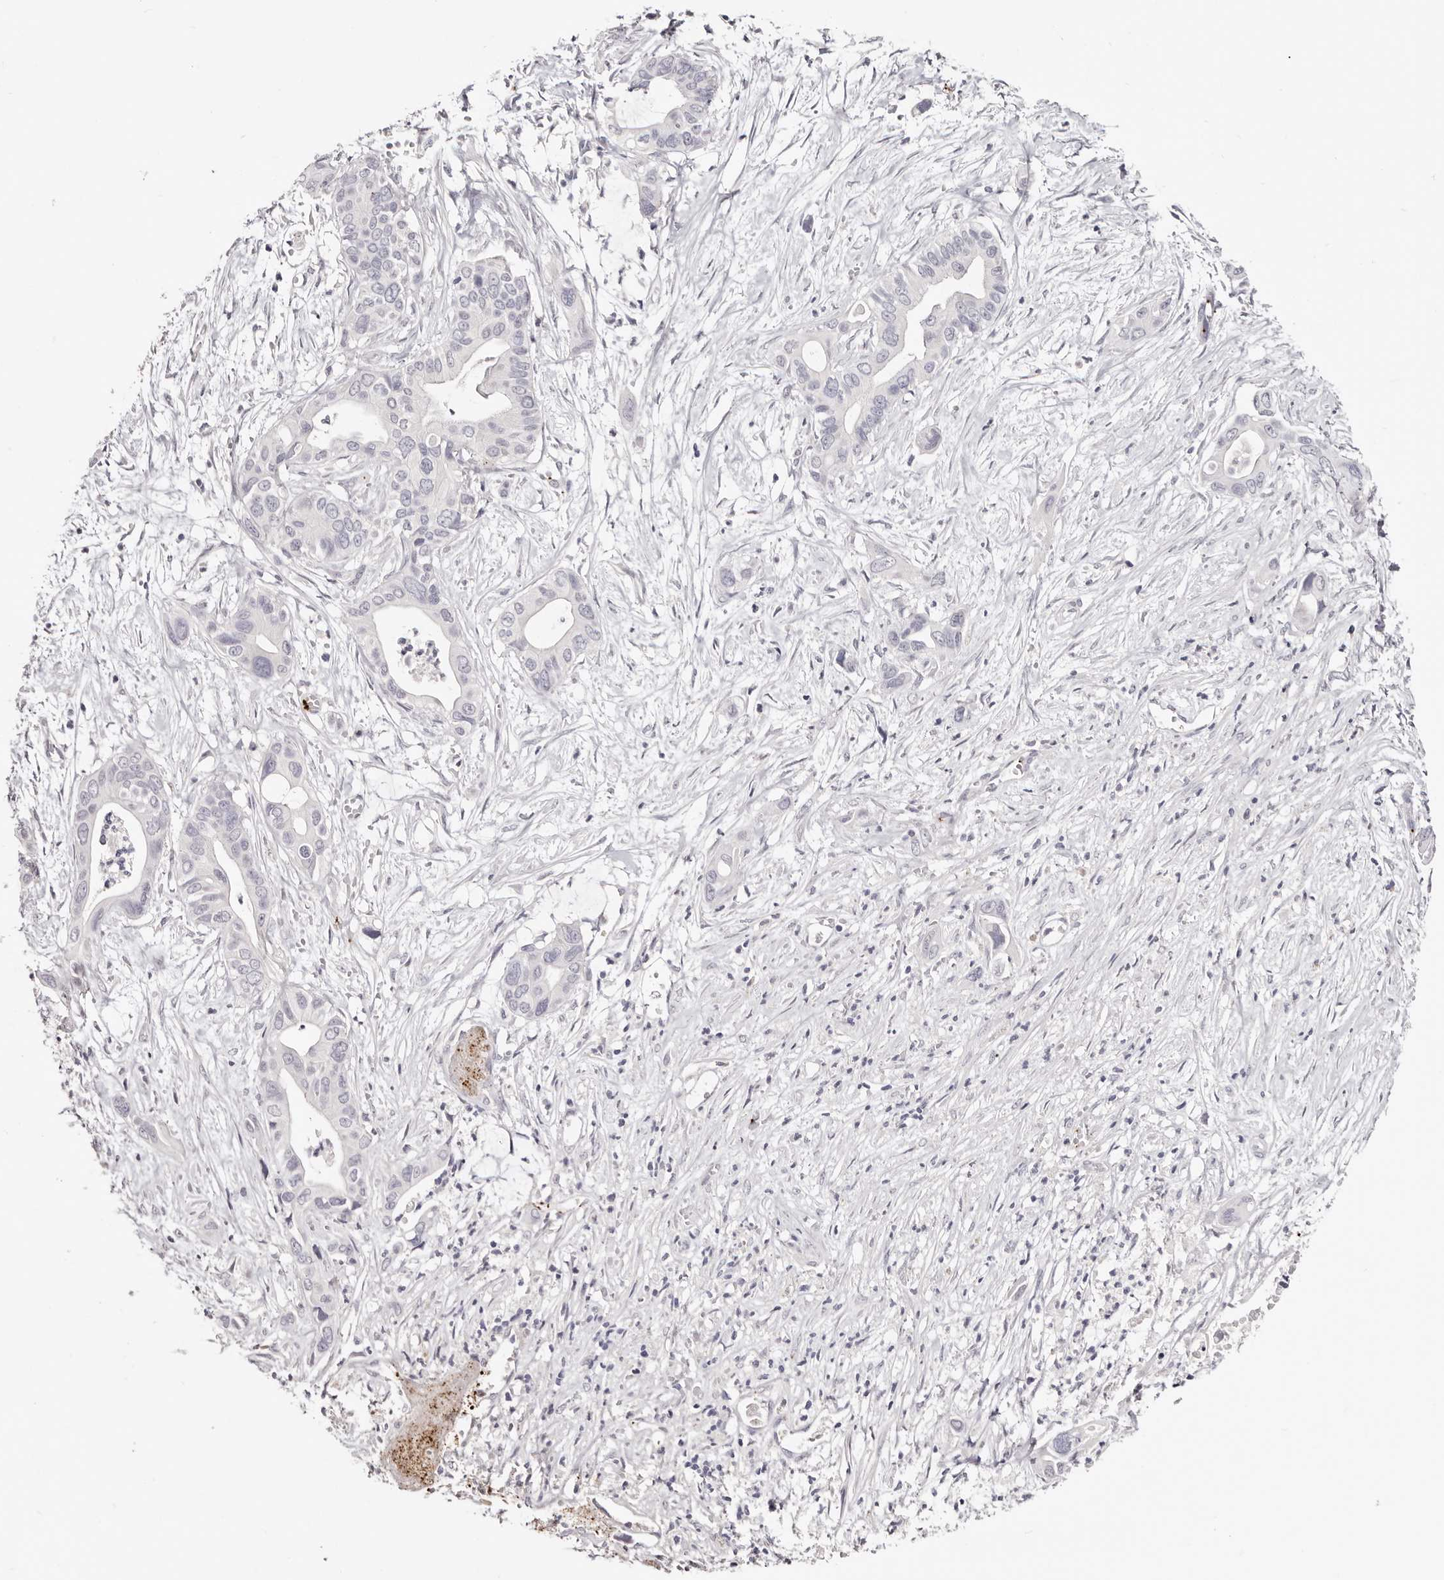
{"staining": {"intensity": "negative", "quantity": "none", "location": "none"}, "tissue": "pancreatic cancer", "cell_type": "Tumor cells", "image_type": "cancer", "snomed": [{"axis": "morphology", "description": "Adenocarcinoma, NOS"}, {"axis": "topography", "description": "Pancreas"}], "caption": "Tumor cells show no significant protein positivity in pancreatic adenocarcinoma.", "gene": "PF4", "patient": {"sex": "male", "age": 66}}